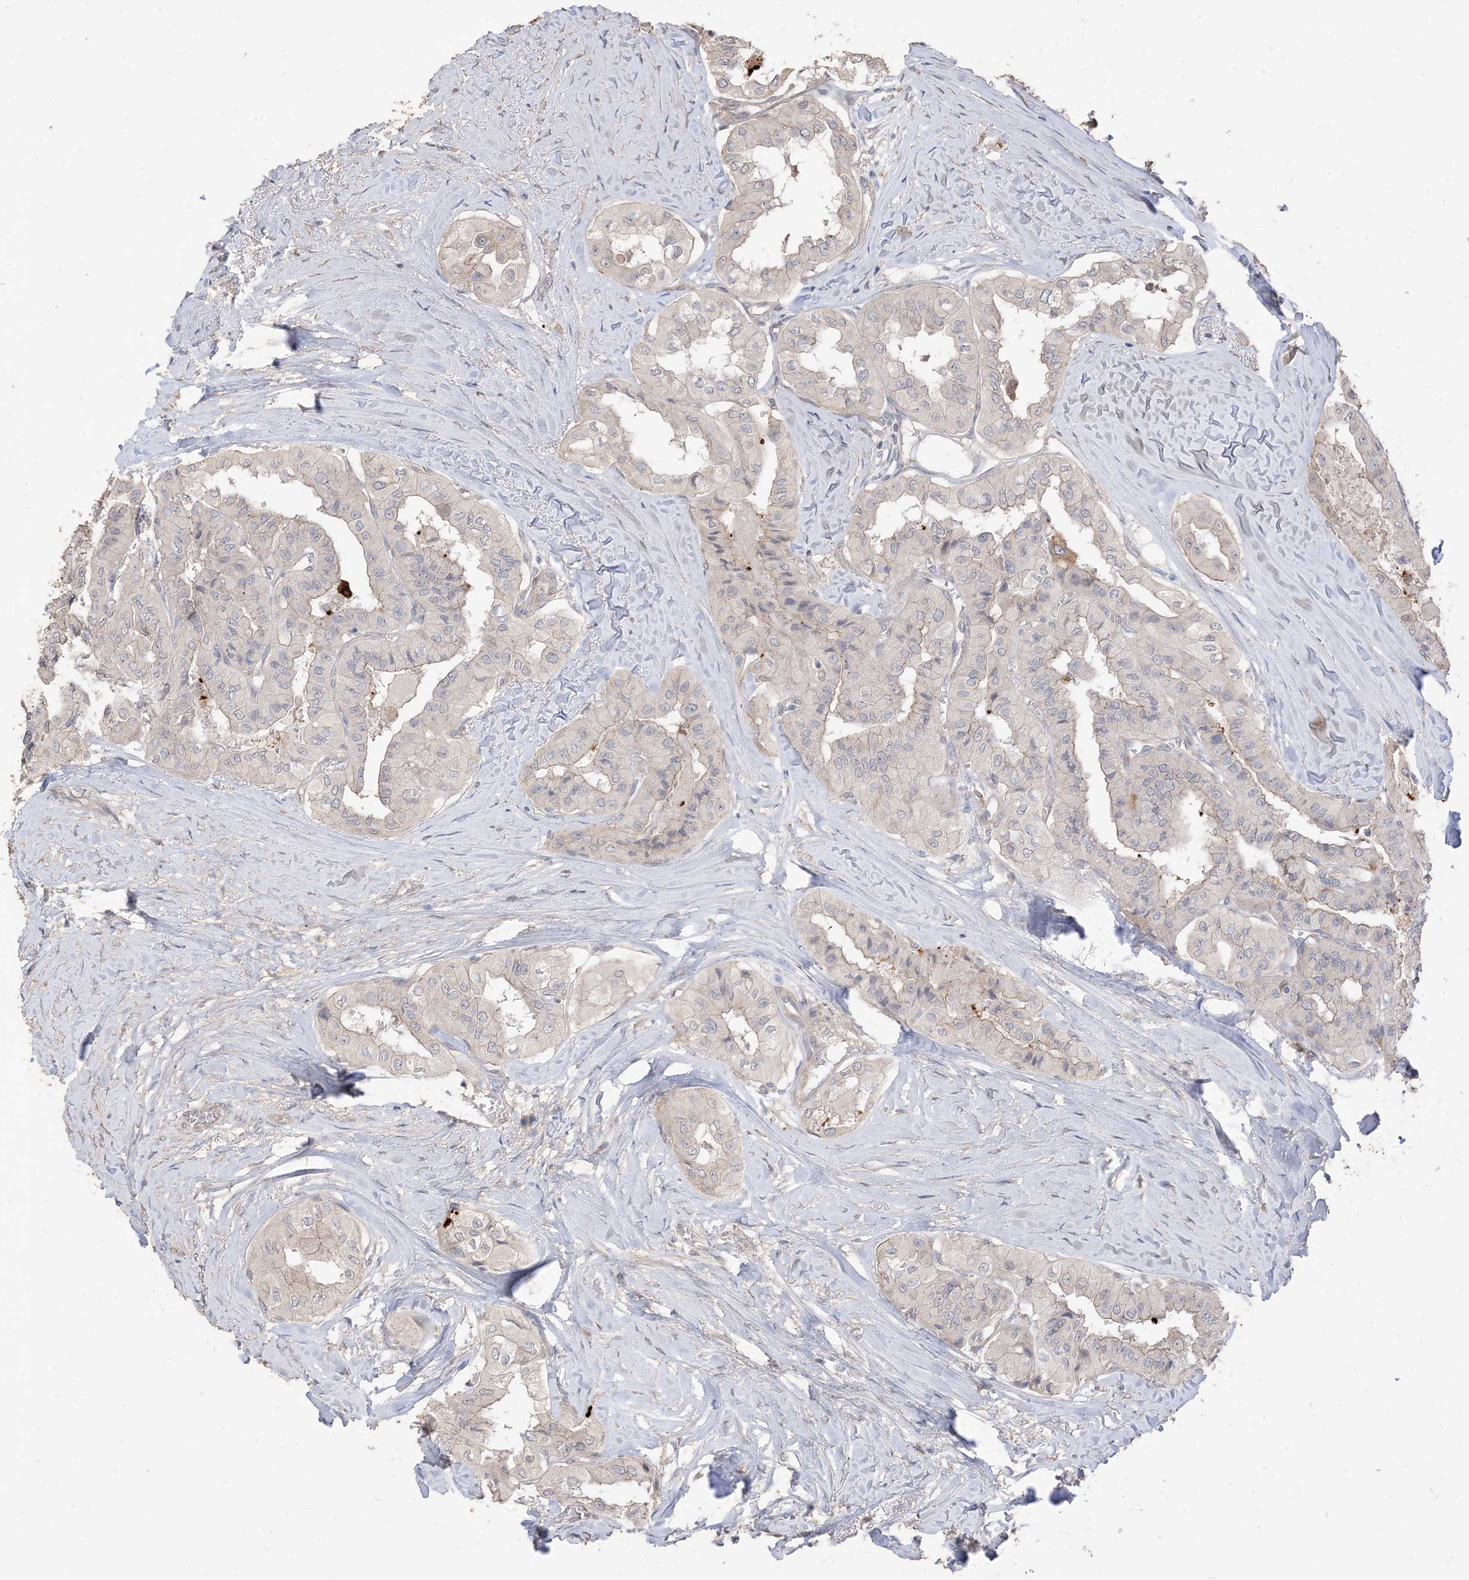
{"staining": {"intensity": "weak", "quantity": "<25%", "location": "cytoplasmic/membranous"}, "tissue": "thyroid cancer", "cell_type": "Tumor cells", "image_type": "cancer", "snomed": [{"axis": "morphology", "description": "Papillary adenocarcinoma, NOS"}, {"axis": "topography", "description": "Thyroid gland"}], "caption": "The IHC histopathology image has no significant expression in tumor cells of thyroid papillary adenocarcinoma tissue. (DAB immunohistochemistry (IHC), high magnification).", "gene": "RNF175", "patient": {"sex": "female", "age": 59}}